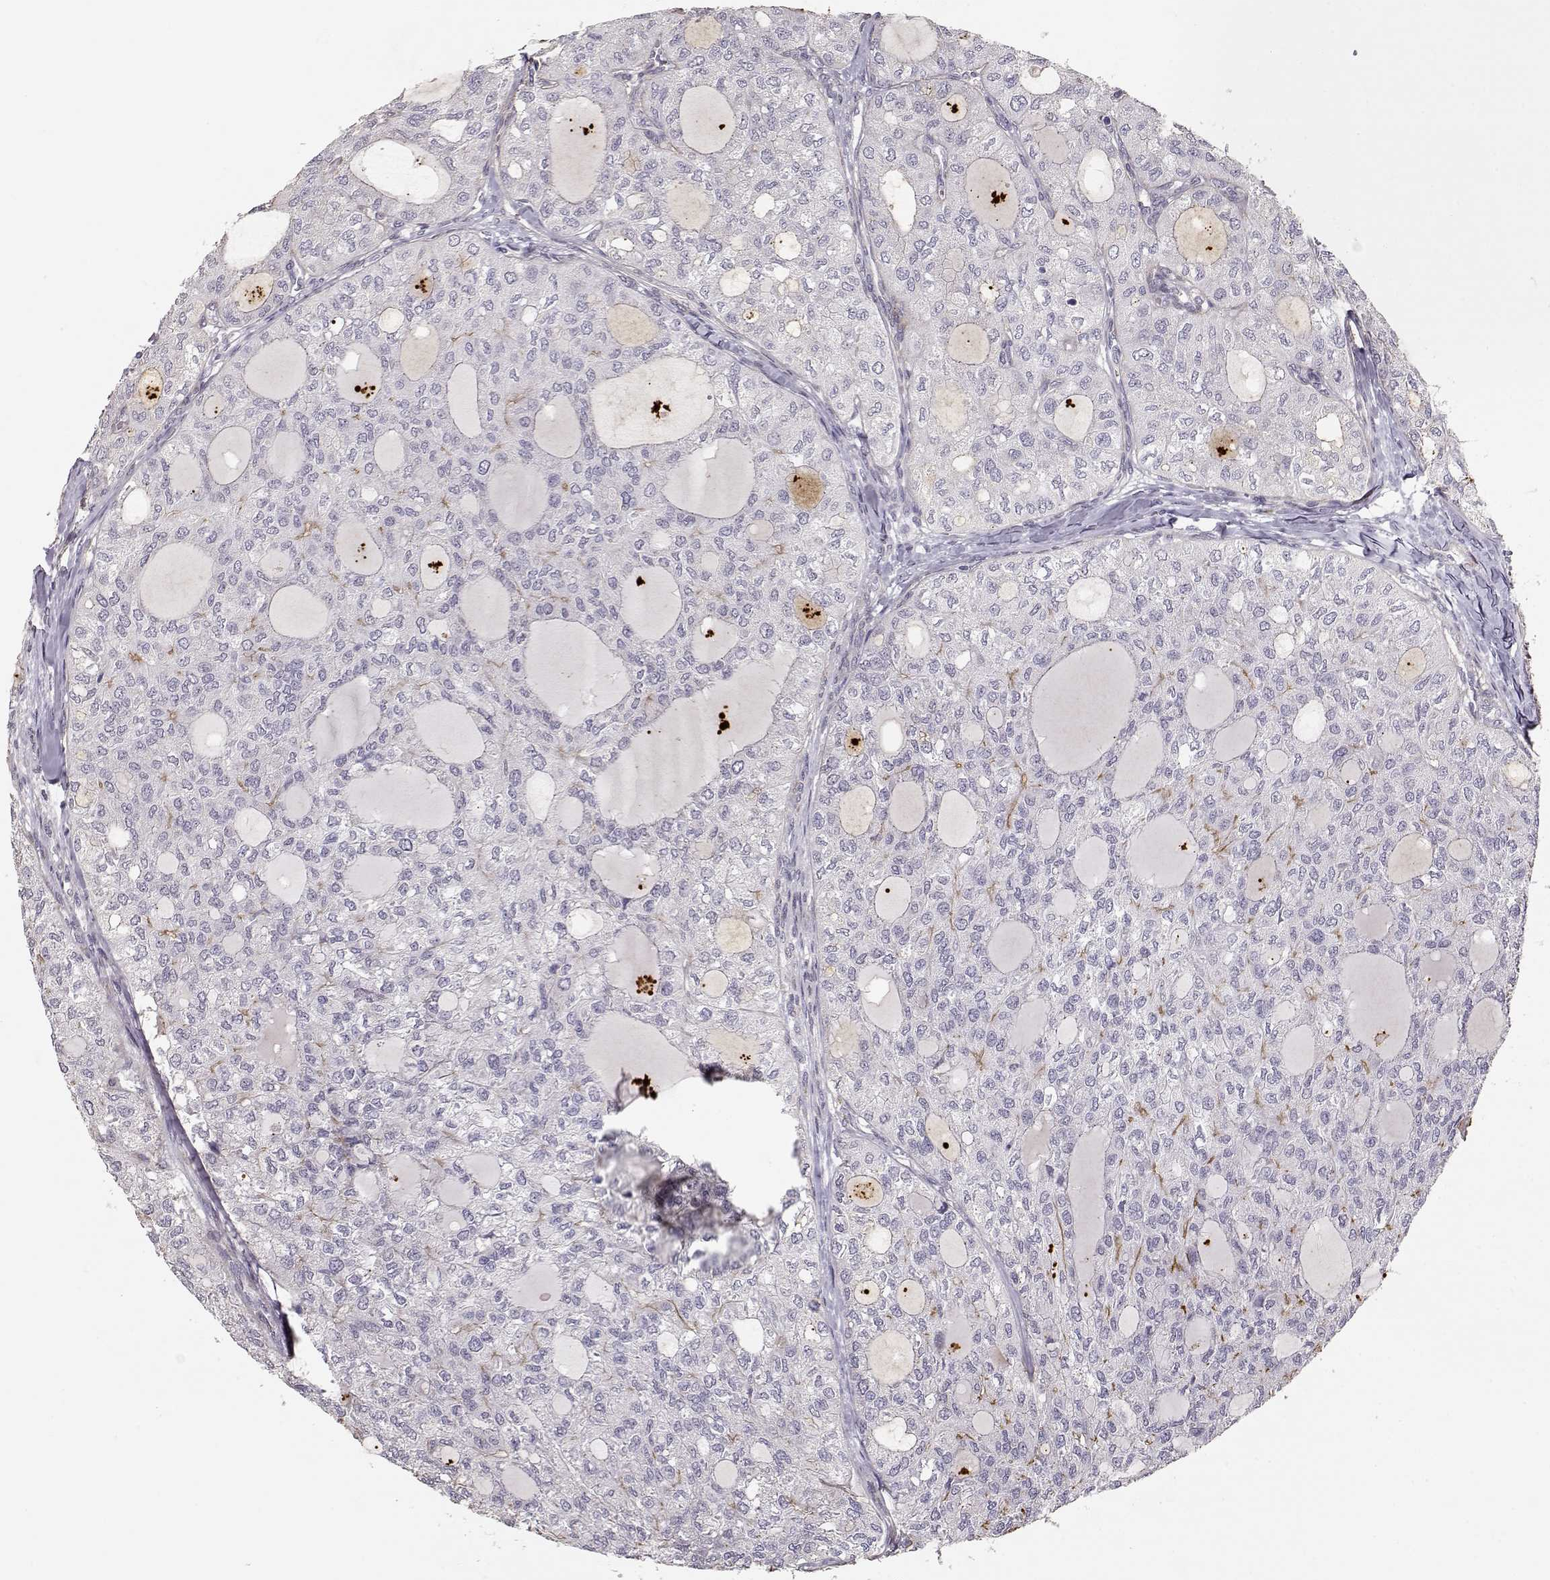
{"staining": {"intensity": "negative", "quantity": "none", "location": "none"}, "tissue": "thyroid cancer", "cell_type": "Tumor cells", "image_type": "cancer", "snomed": [{"axis": "morphology", "description": "Follicular adenoma carcinoma, NOS"}, {"axis": "topography", "description": "Thyroid gland"}], "caption": "The IHC image has no significant staining in tumor cells of thyroid cancer tissue.", "gene": "LAMA5", "patient": {"sex": "male", "age": 75}}